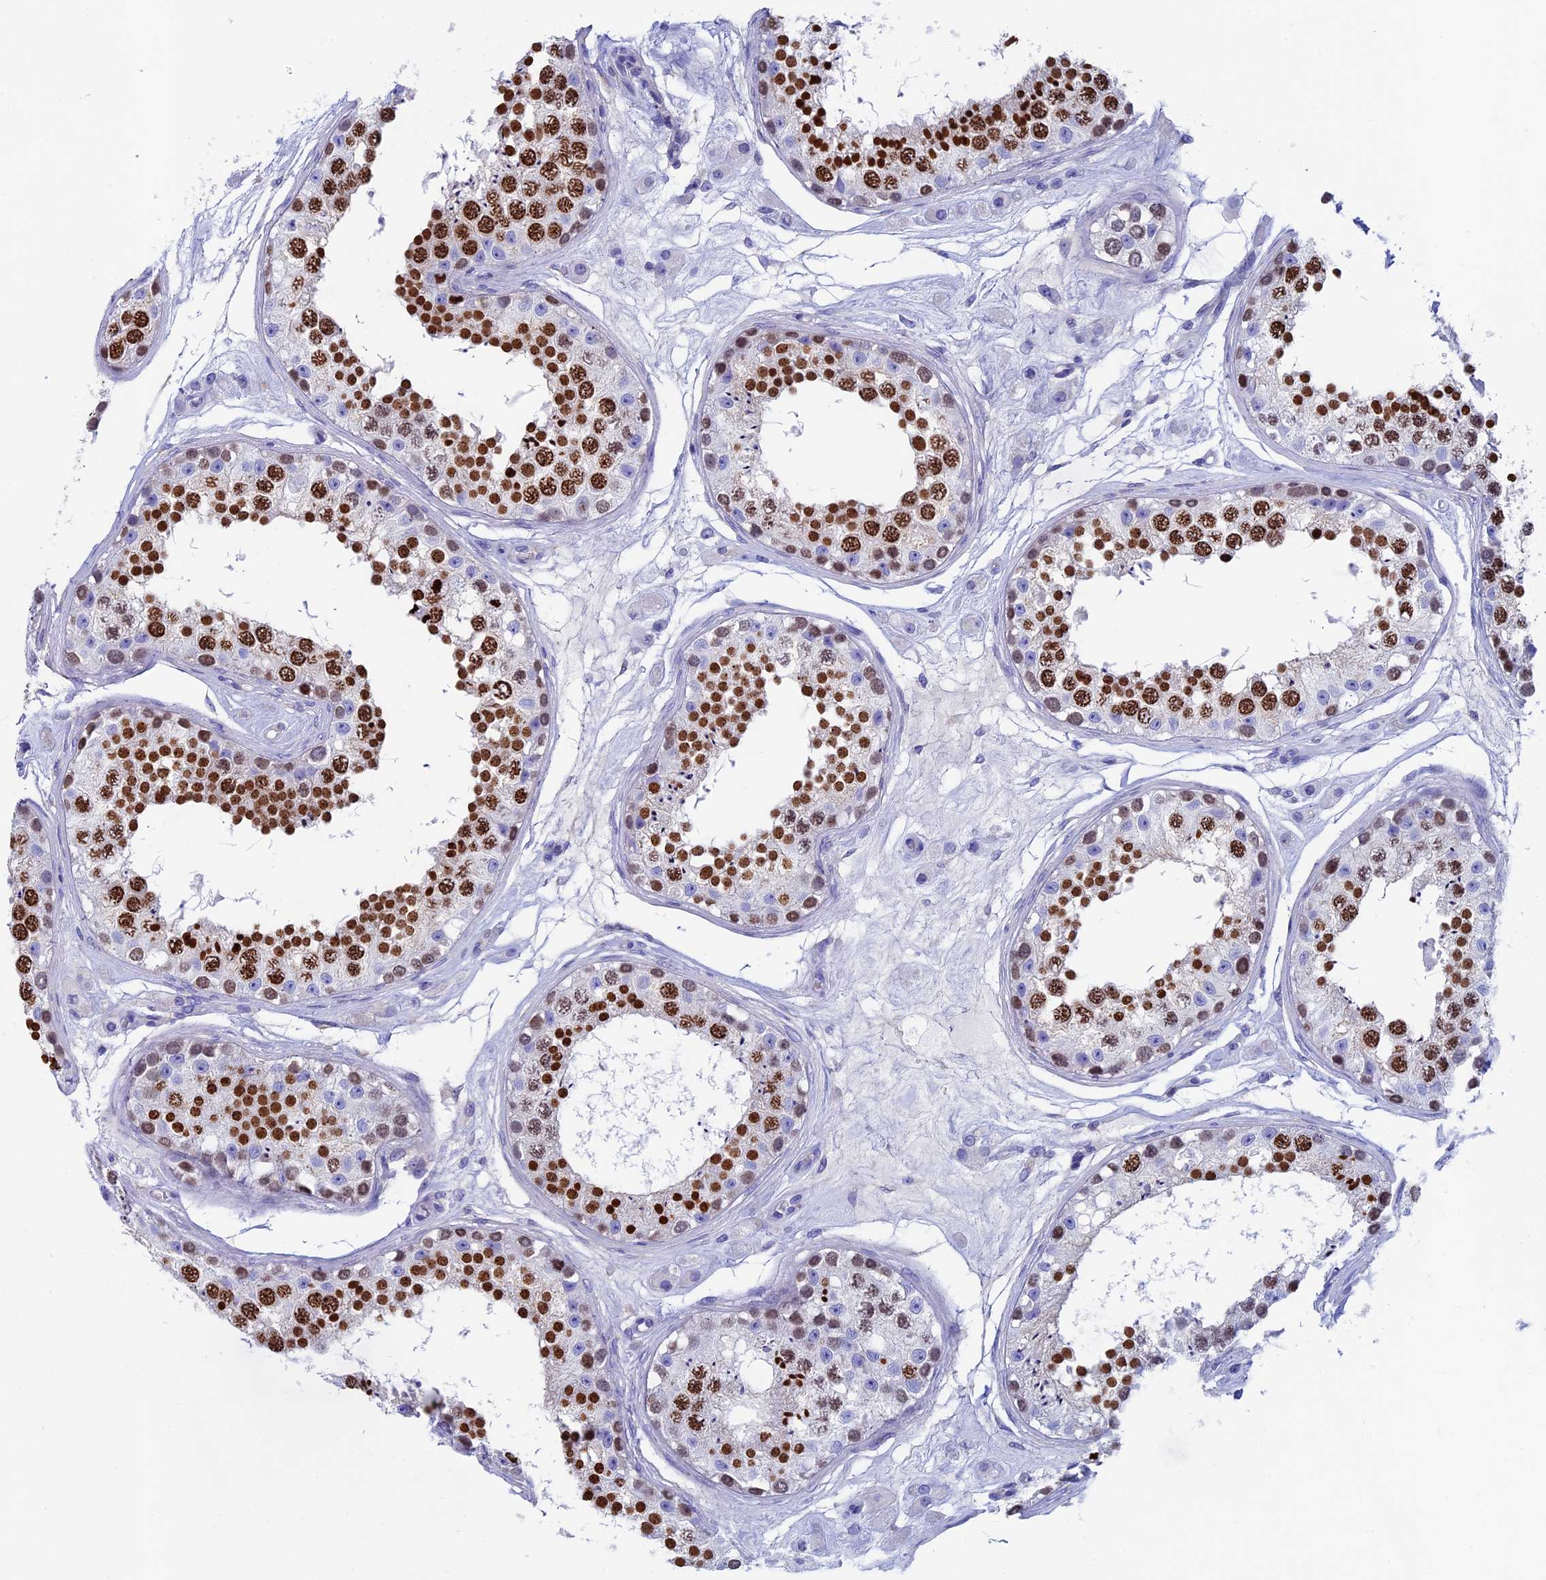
{"staining": {"intensity": "strong", "quantity": ">75%", "location": "nuclear"}, "tissue": "testis", "cell_type": "Cells in seminiferous ducts", "image_type": "normal", "snomed": [{"axis": "morphology", "description": "Normal tissue, NOS"}, {"axis": "topography", "description": "Testis"}], "caption": "Testis was stained to show a protein in brown. There is high levels of strong nuclear positivity in about >75% of cells in seminiferous ducts. The protein of interest is stained brown, and the nuclei are stained in blue (DAB IHC with brightfield microscopy, high magnification).", "gene": "SEPTIN1", "patient": {"sex": "male", "age": 25}}